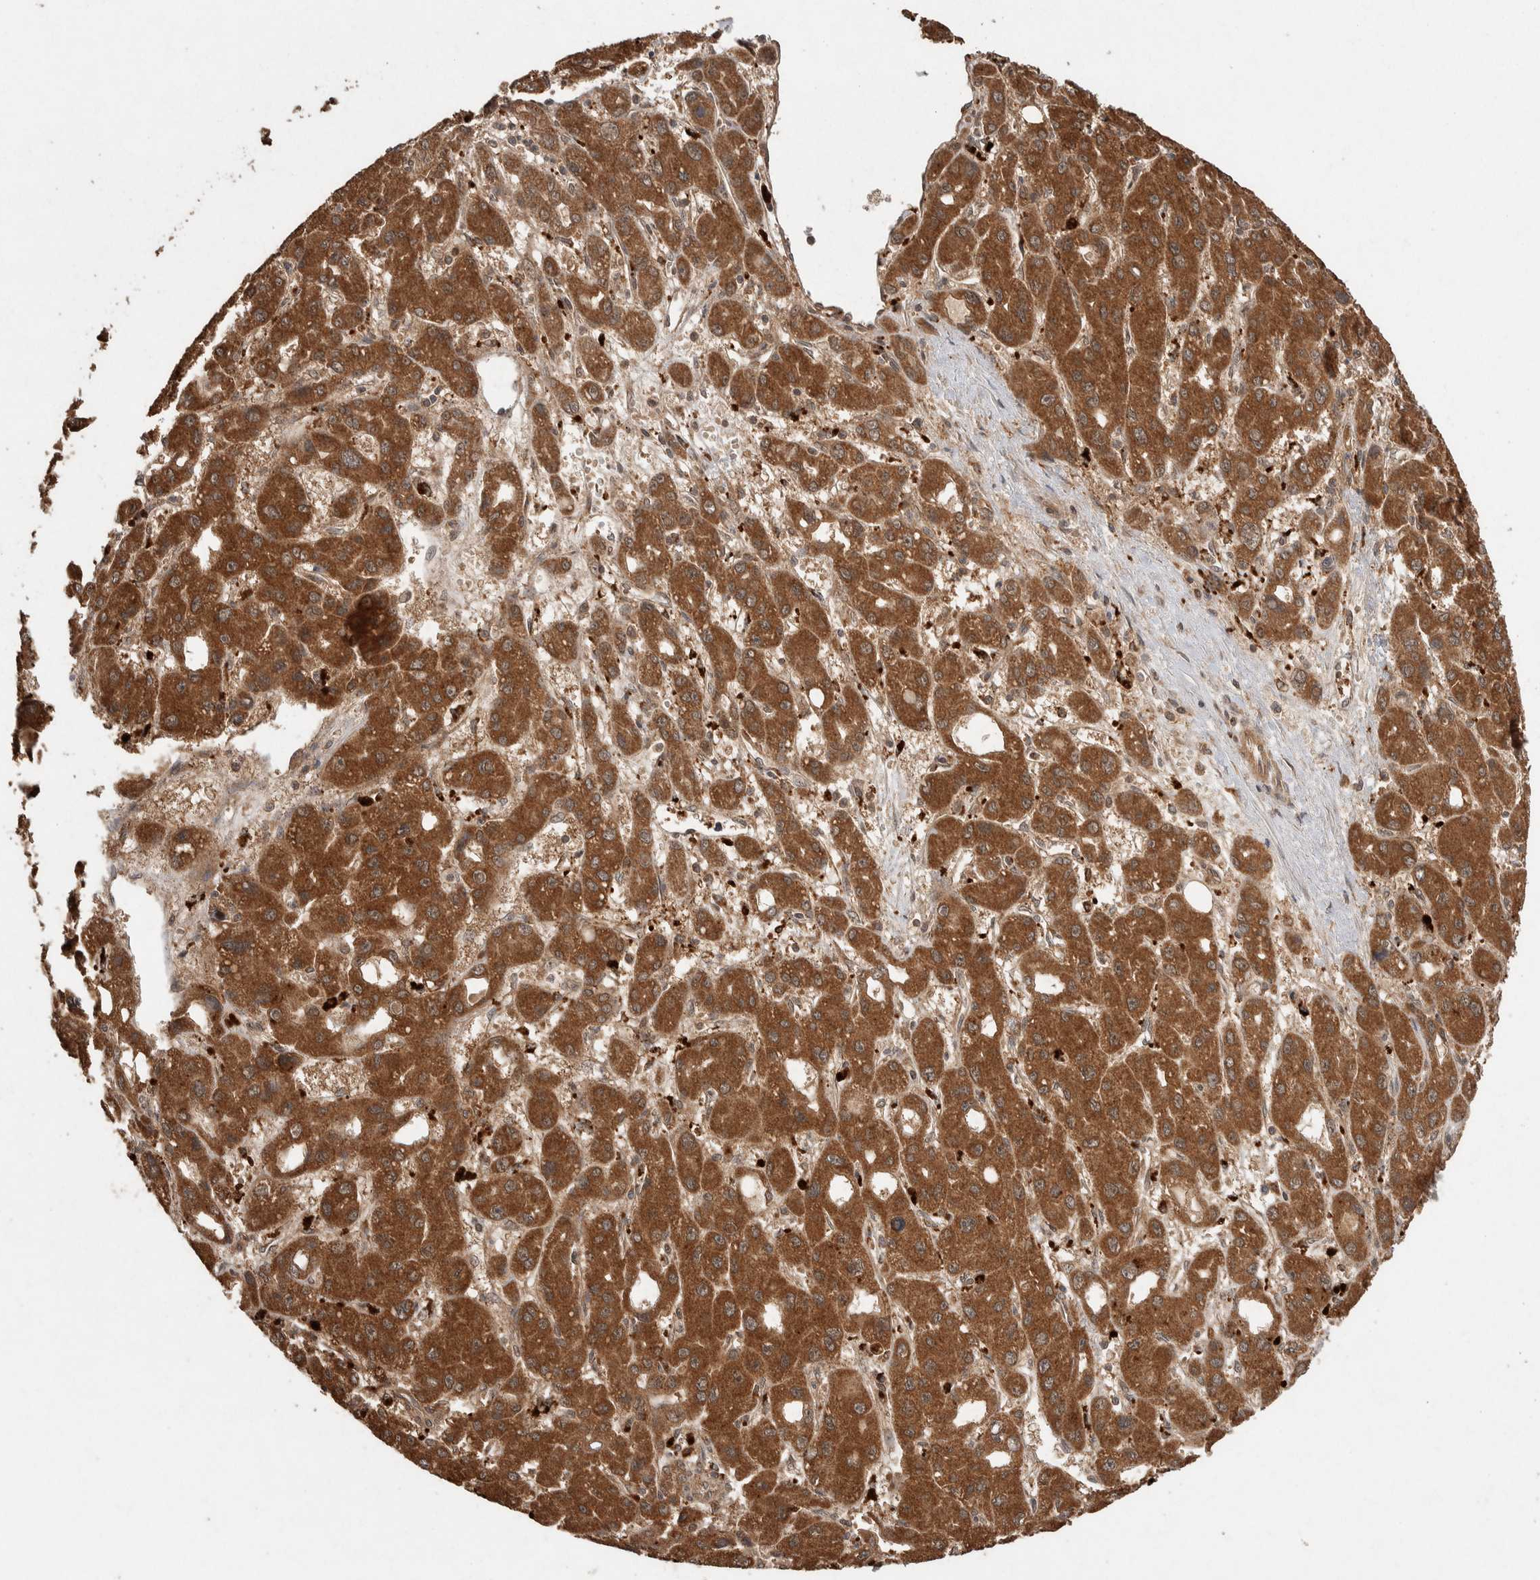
{"staining": {"intensity": "moderate", "quantity": ">75%", "location": "cytoplasmic/membranous"}, "tissue": "liver cancer", "cell_type": "Tumor cells", "image_type": "cancer", "snomed": [{"axis": "morphology", "description": "Carcinoma, Hepatocellular, NOS"}, {"axis": "topography", "description": "Liver"}], "caption": "High-magnification brightfield microscopy of liver hepatocellular carcinoma stained with DAB (brown) and counterstained with hematoxylin (blue). tumor cells exhibit moderate cytoplasmic/membranous staining is appreciated in approximately>75% of cells. (DAB IHC, brown staining for protein, blue staining for nuclei).", "gene": "KCNJ5", "patient": {"sex": "male", "age": 55}}